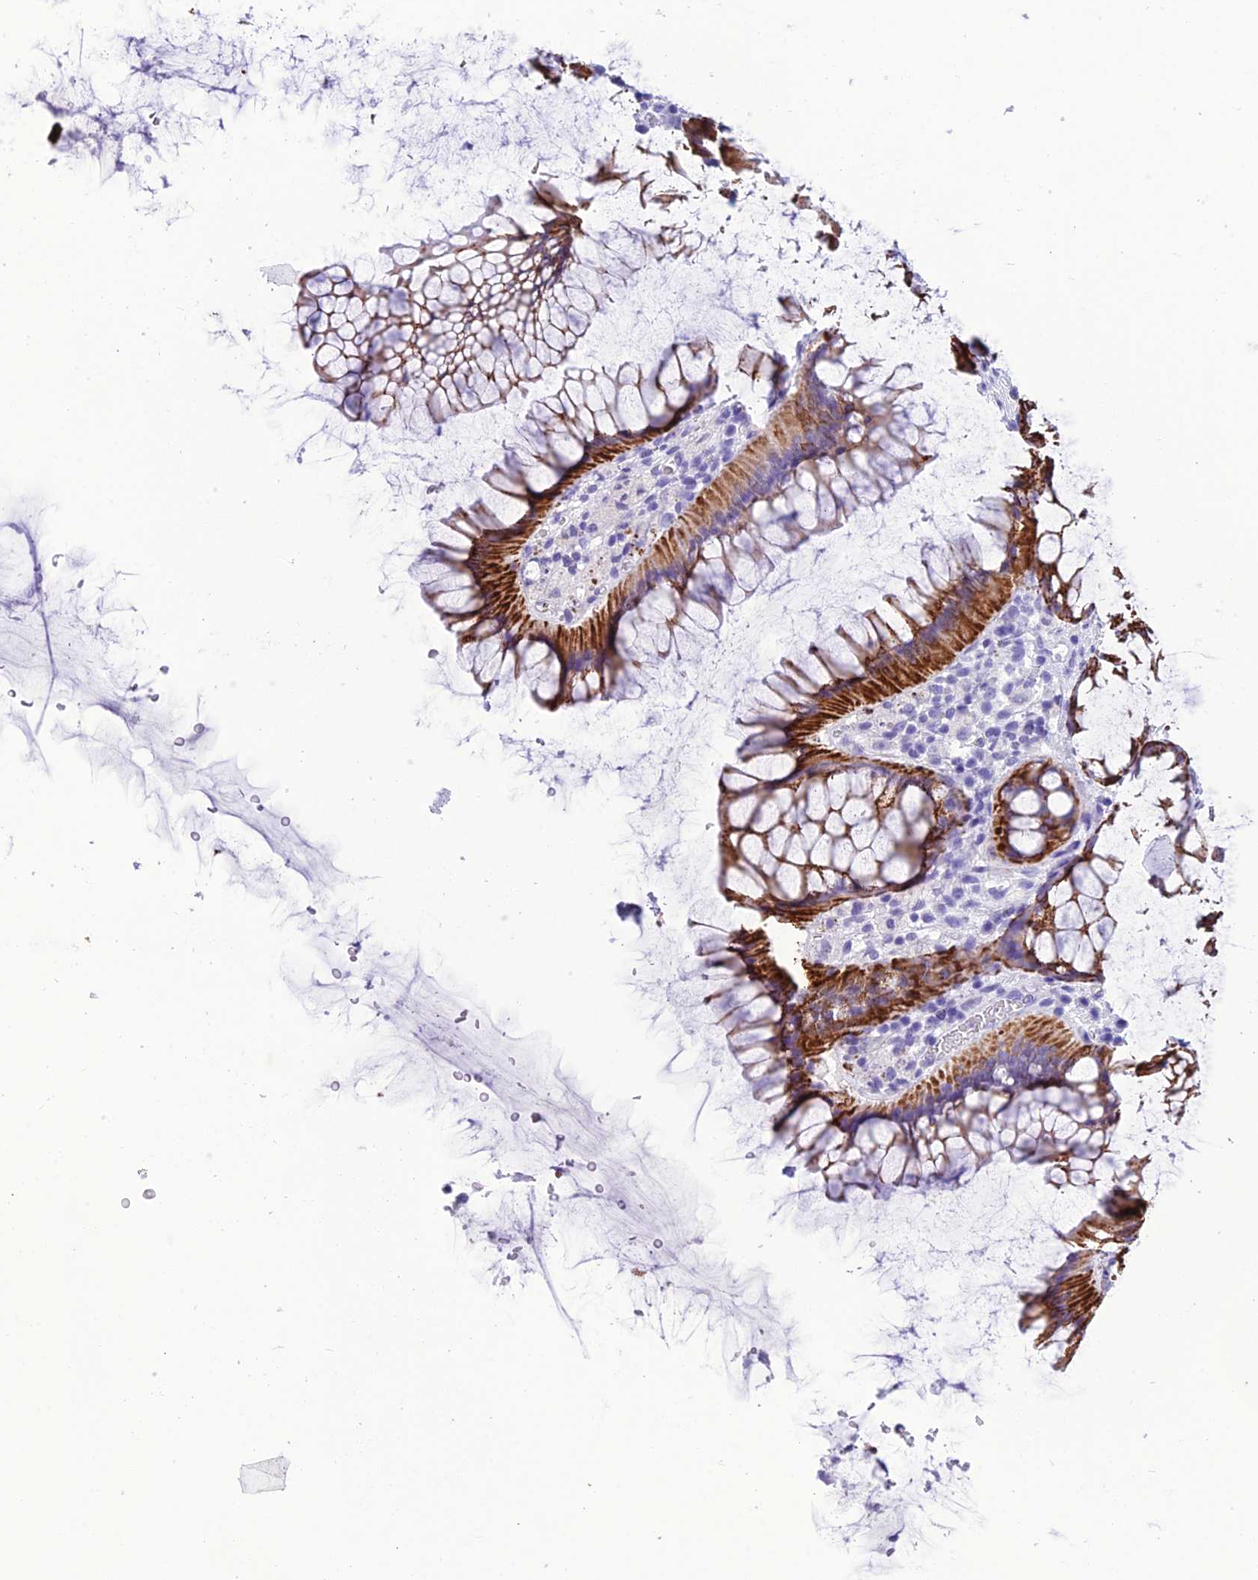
{"staining": {"intensity": "negative", "quantity": "none", "location": "none"}, "tissue": "colon", "cell_type": "Endothelial cells", "image_type": "normal", "snomed": [{"axis": "morphology", "description": "Normal tissue, NOS"}, {"axis": "topography", "description": "Colon"}], "caption": "Endothelial cells show no significant positivity in benign colon. The staining was performed using DAB to visualize the protein expression in brown, while the nuclei were stained in blue with hematoxylin (Magnification: 20x).", "gene": "TRAM1L1", "patient": {"sex": "female", "age": 82}}